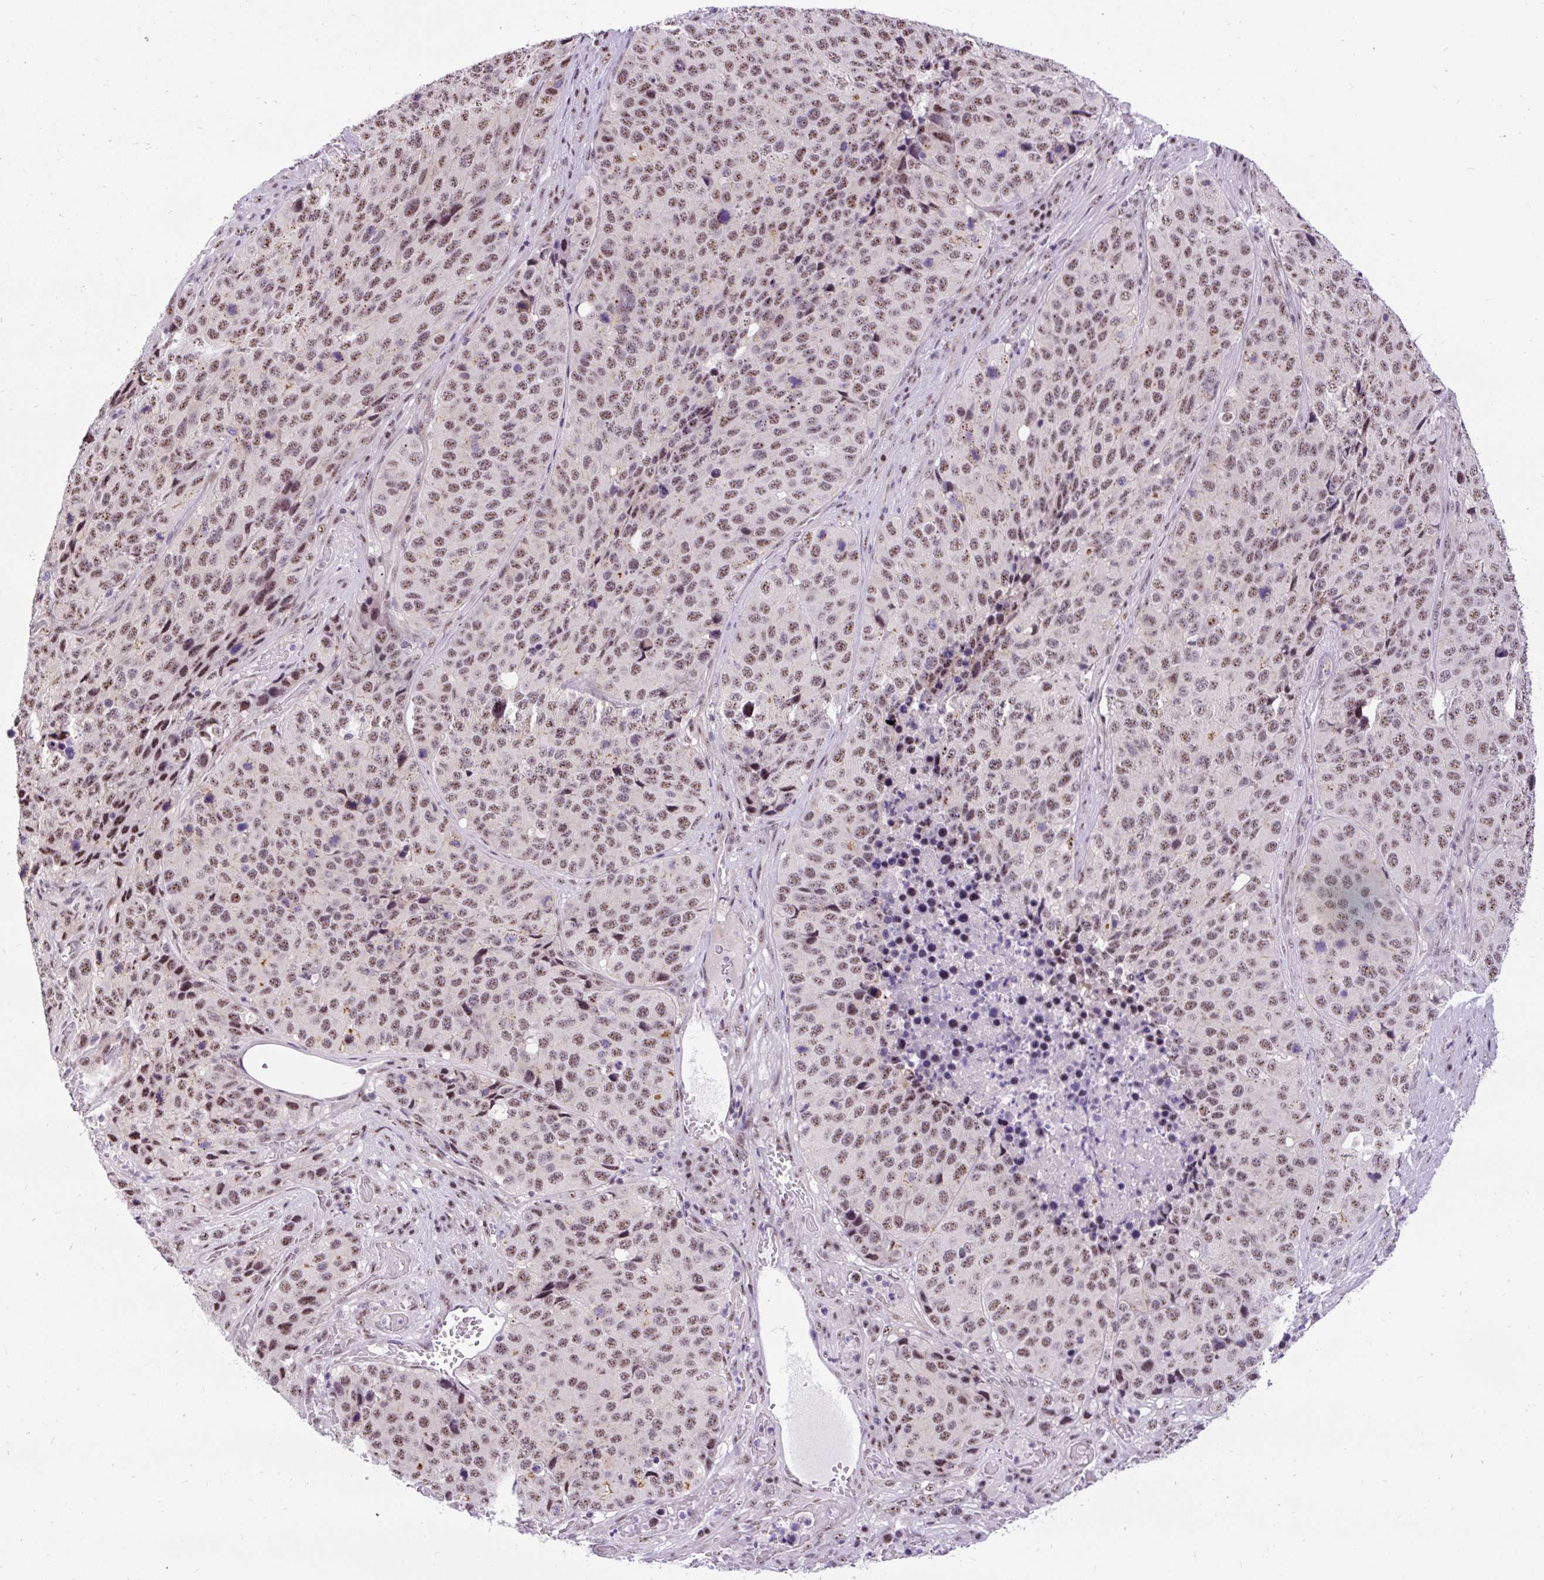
{"staining": {"intensity": "moderate", "quantity": ">75%", "location": "nuclear"}, "tissue": "stomach cancer", "cell_type": "Tumor cells", "image_type": "cancer", "snomed": [{"axis": "morphology", "description": "Adenocarcinoma, NOS"}, {"axis": "topography", "description": "Stomach"}], "caption": "Protein expression analysis of adenocarcinoma (stomach) exhibits moderate nuclear expression in approximately >75% of tumor cells.", "gene": "SMC5", "patient": {"sex": "male", "age": 71}}